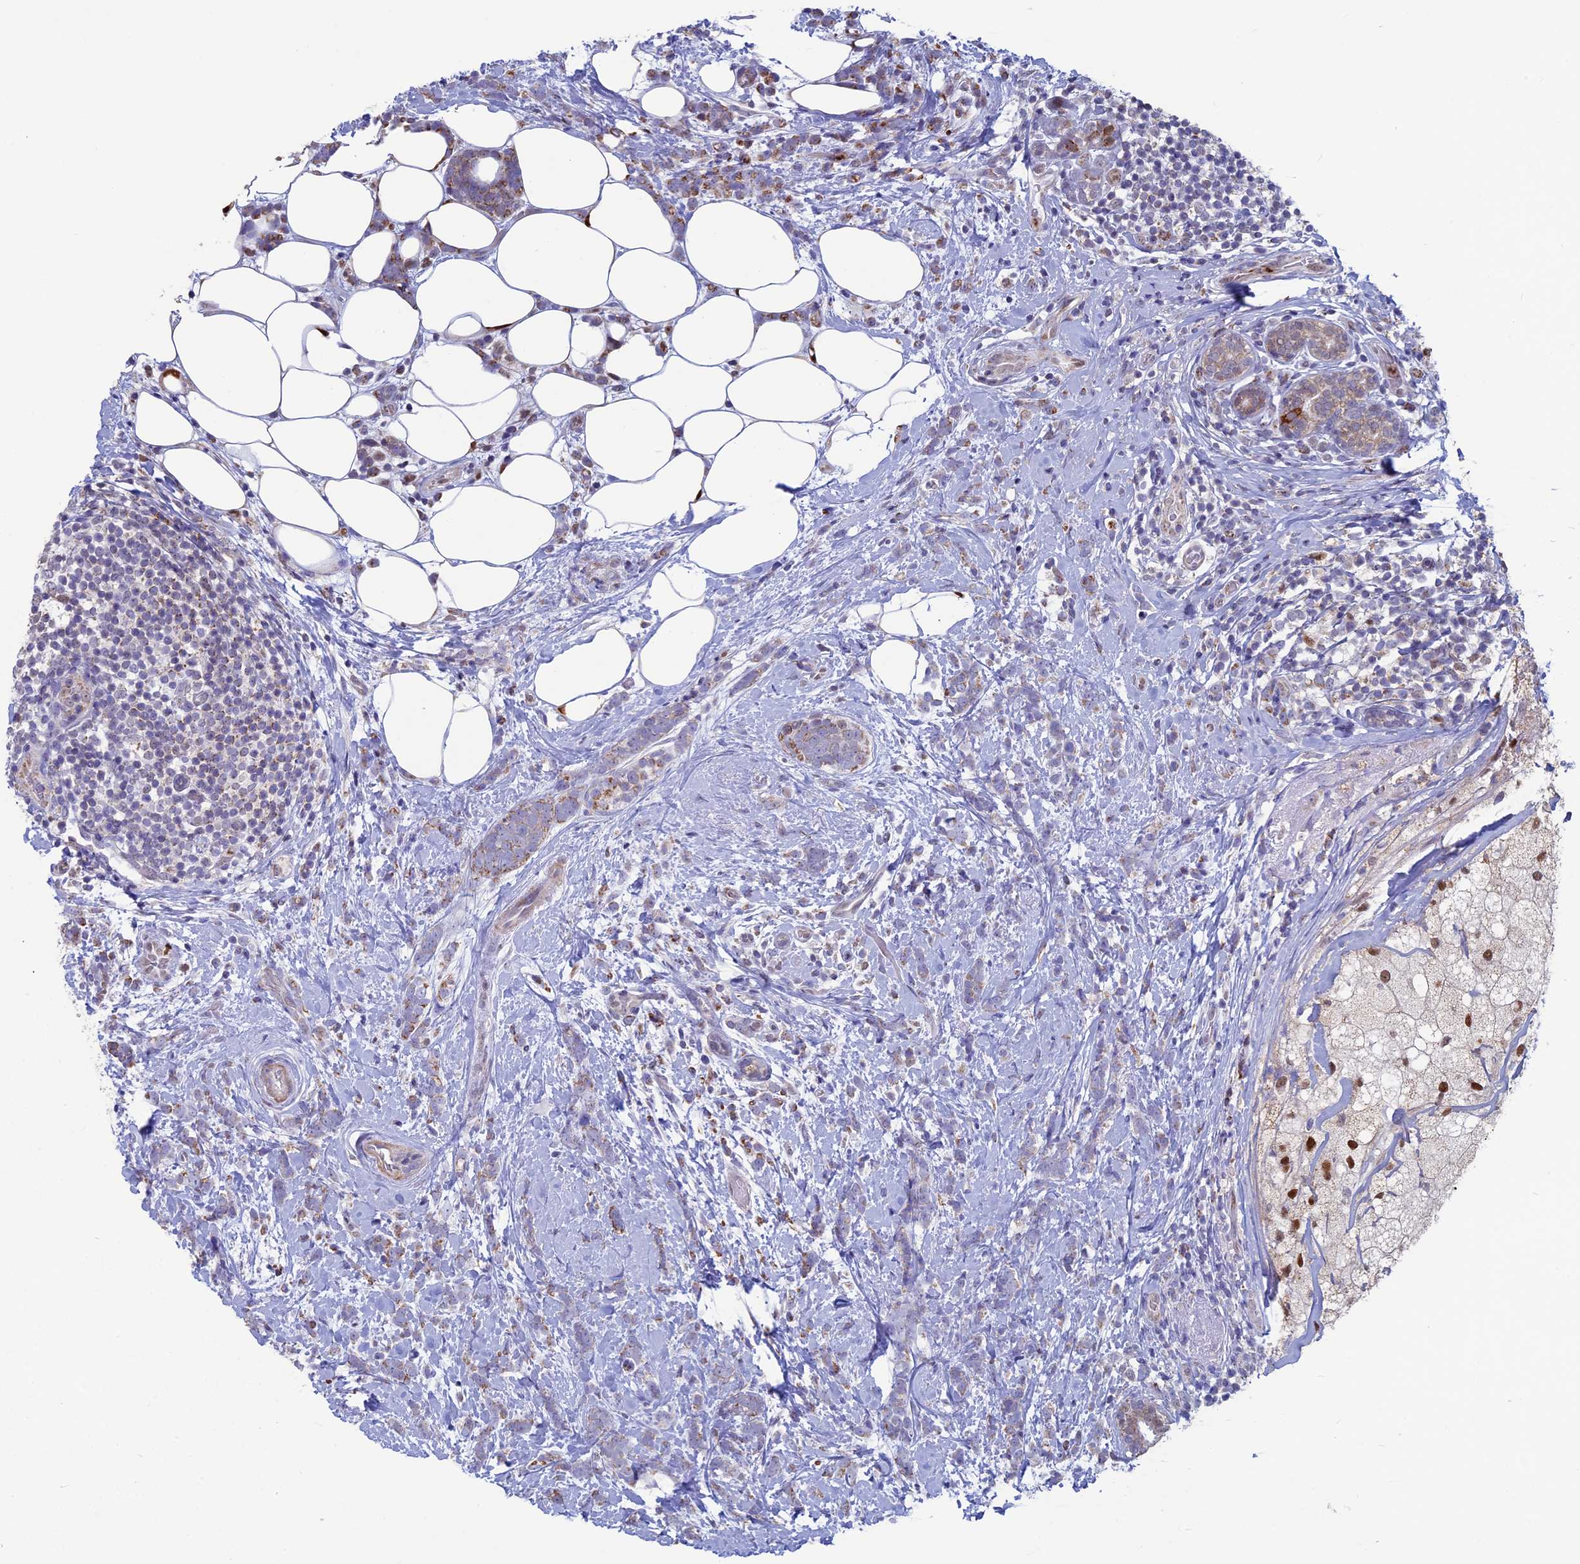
{"staining": {"intensity": "weak", "quantity": "<25%", "location": "cytoplasmic/membranous"}, "tissue": "breast cancer", "cell_type": "Tumor cells", "image_type": "cancer", "snomed": [{"axis": "morphology", "description": "Lobular carcinoma"}, {"axis": "topography", "description": "Breast"}], "caption": "Breast lobular carcinoma was stained to show a protein in brown. There is no significant staining in tumor cells.", "gene": "ACSS1", "patient": {"sex": "female", "age": 58}}